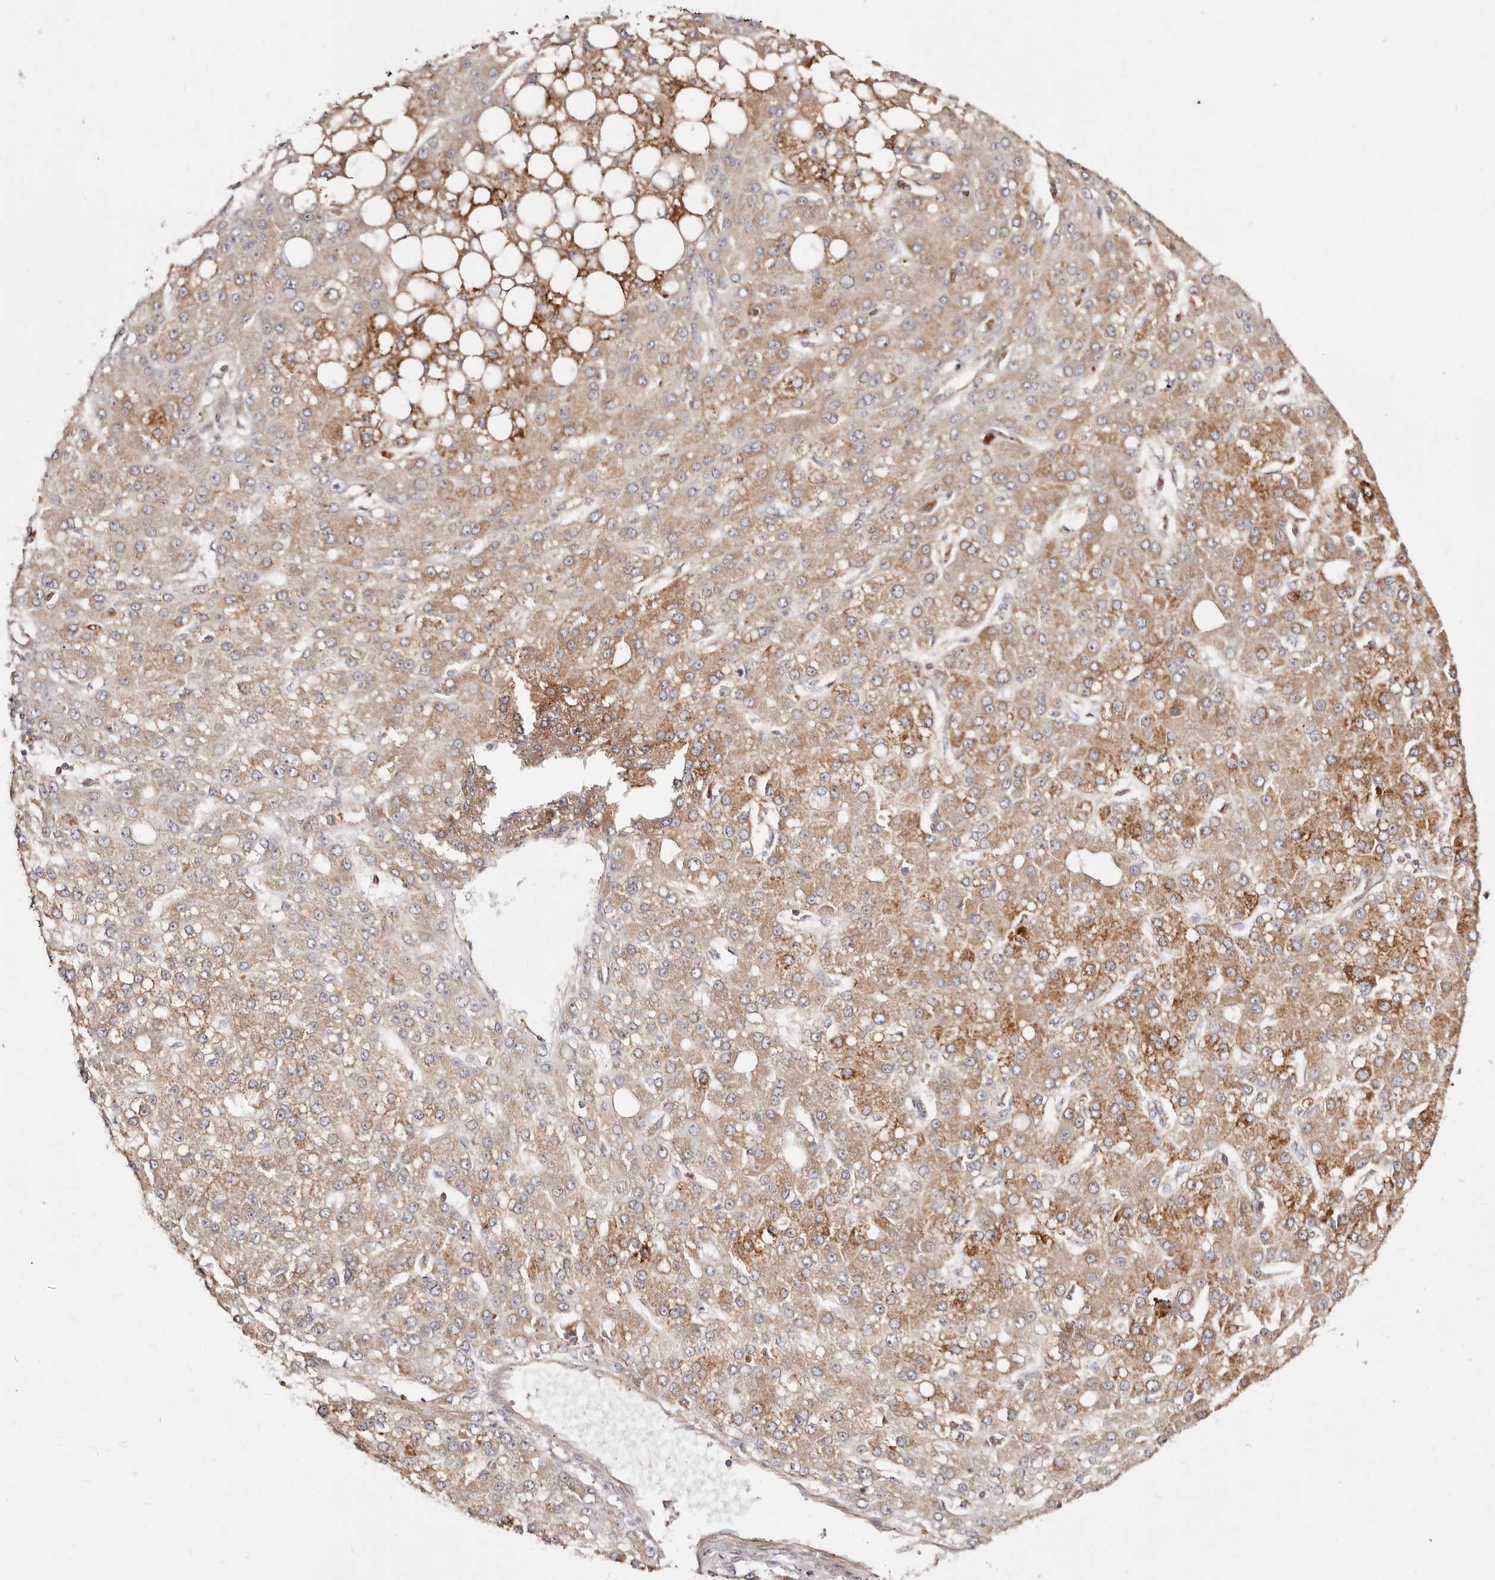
{"staining": {"intensity": "moderate", "quantity": ">75%", "location": "cytoplasmic/membranous"}, "tissue": "liver cancer", "cell_type": "Tumor cells", "image_type": "cancer", "snomed": [{"axis": "morphology", "description": "Carcinoma, Hepatocellular, NOS"}, {"axis": "topography", "description": "Liver"}], "caption": "Immunohistochemical staining of hepatocellular carcinoma (liver) demonstrates medium levels of moderate cytoplasmic/membranous protein staining in about >75% of tumor cells. Nuclei are stained in blue.", "gene": "MAPK1", "patient": {"sex": "male", "age": 67}}